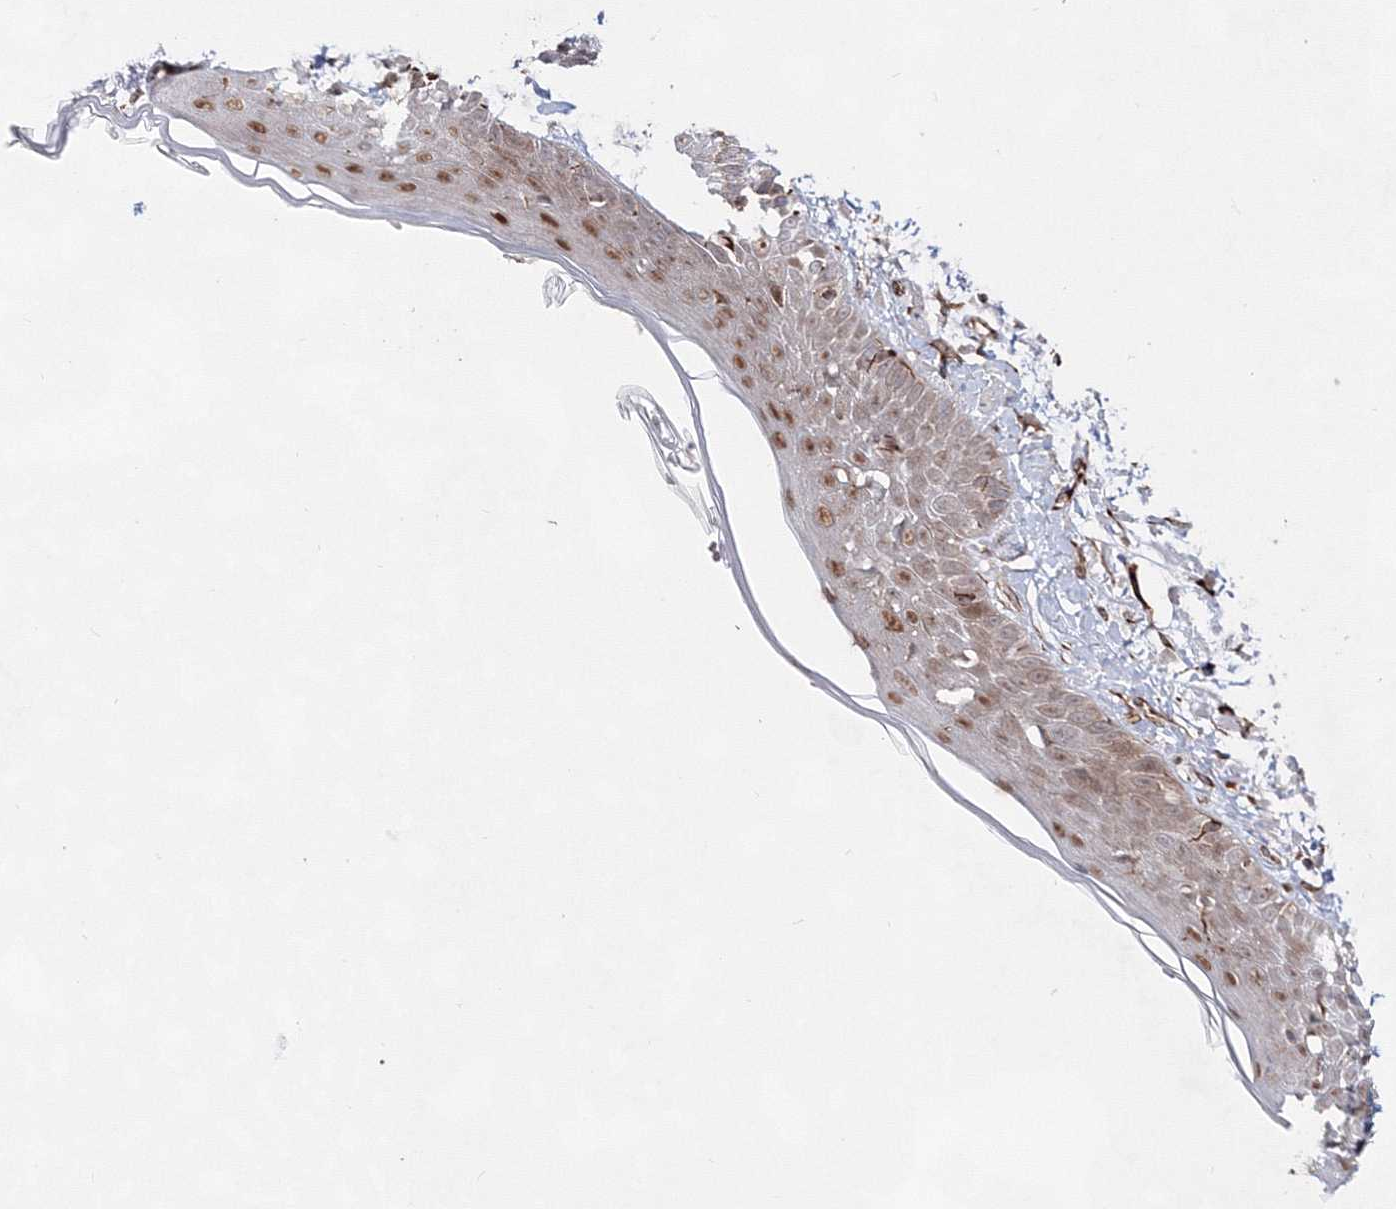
{"staining": {"intensity": "strong", "quantity": ">75%", "location": "cytoplasmic/membranous"}, "tissue": "skin", "cell_type": "Fibroblasts", "image_type": "normal", "snomed": [{"axis": "morphology", "description": "Normal tissue, NOS"}, {"axis": "topography", "description": "Skin"}, {"axis": "topography", "description": "Skeletal muscle"}], "caption": "The immunohistochemical stain highlights strong cytoplasmic/membranous expression in fibroblasts of benign skin.", "gene": "SNIP1", "patient": {"sex": "male", "age": 83}}